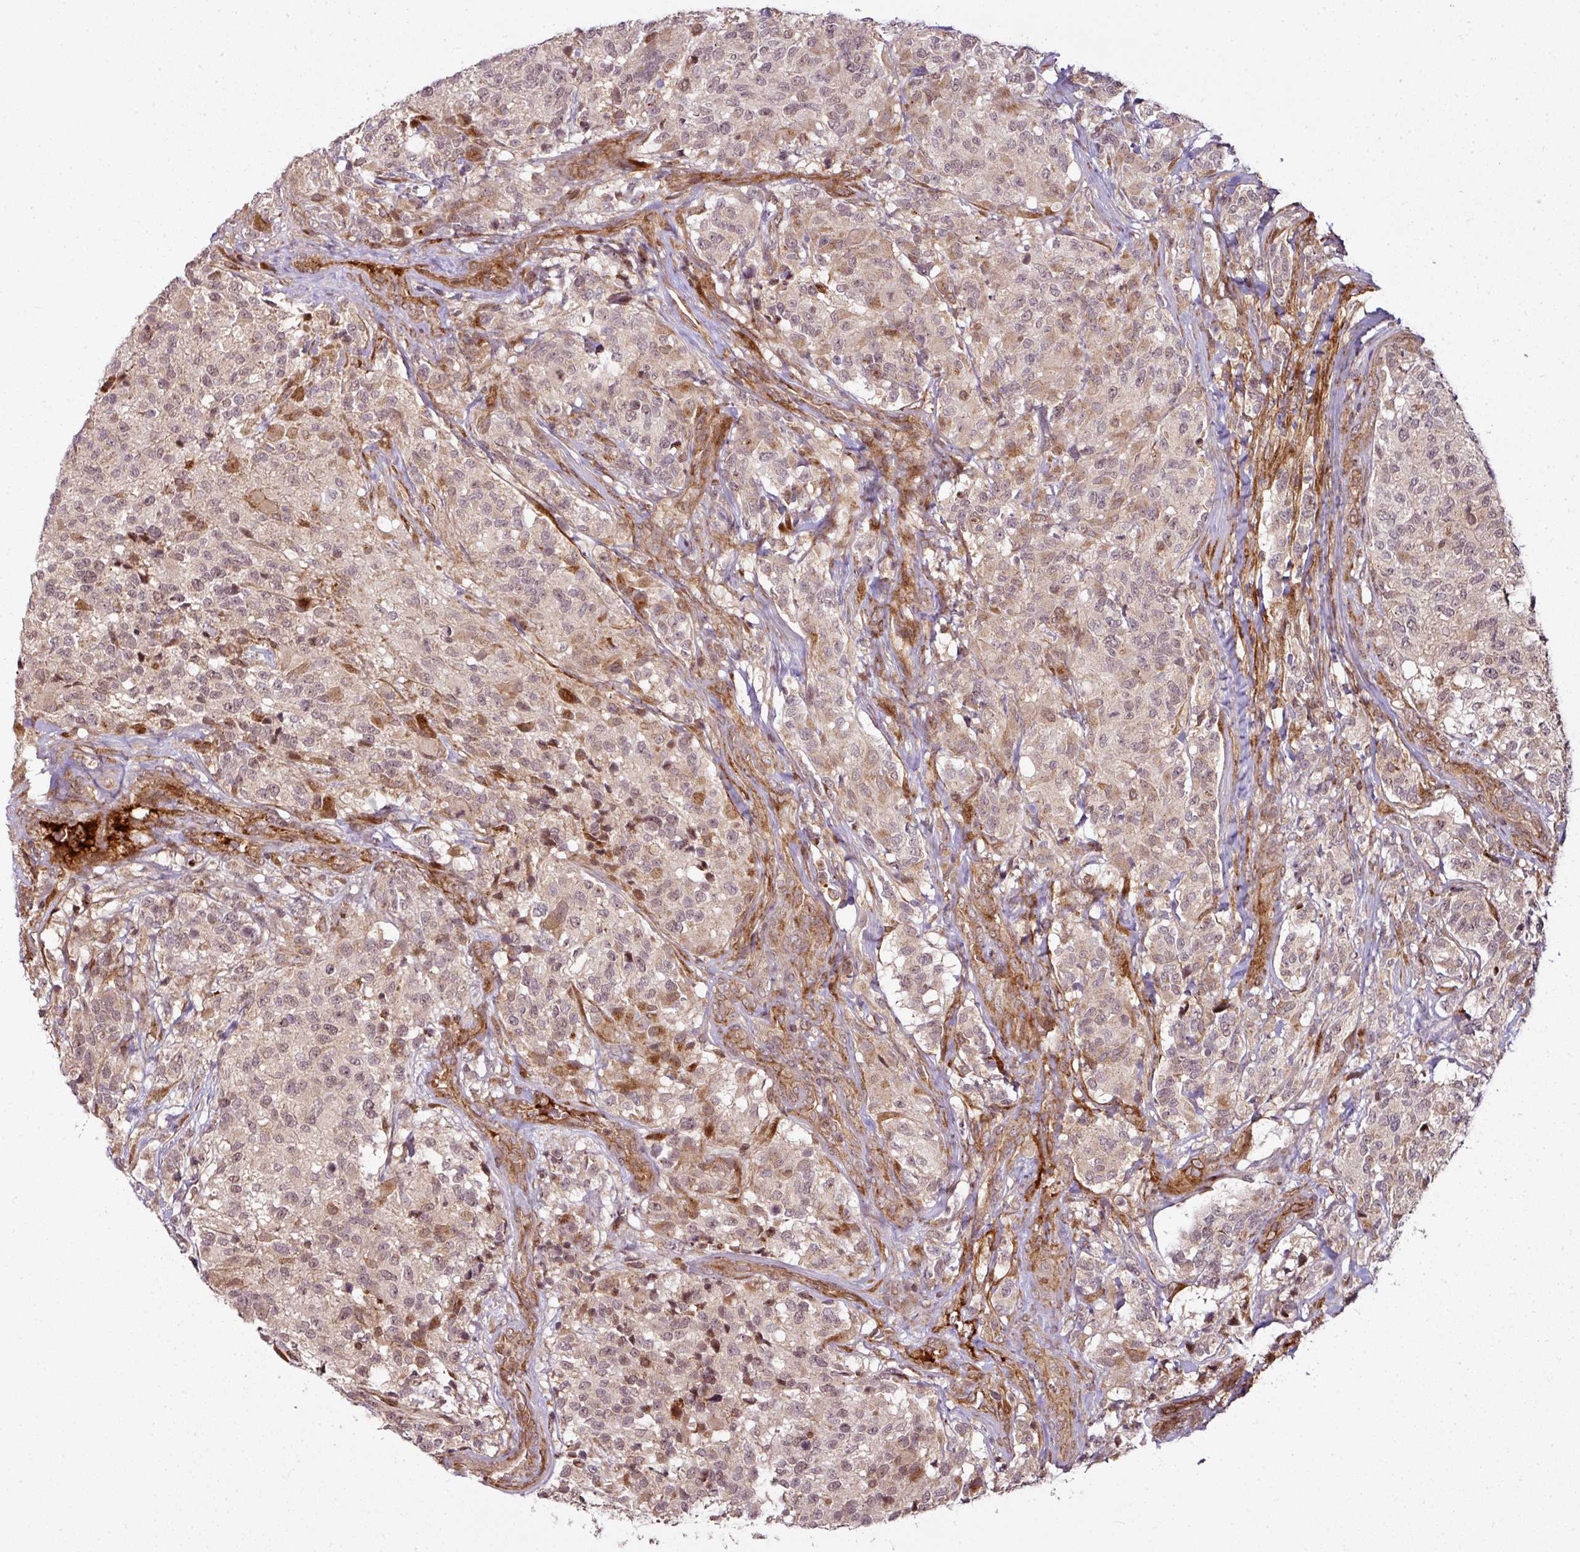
{"staining": {"intensity": "weak", "quantity": ">75%", "location": "cytoplasmic/membranous,nuclear"}, "tissue": "glioma", "cell_type": "Tumor cells", "image_type": "cancer", "snomed": [{"axis": "morphology", "description": "Glioma, malignant, High grade"}, {"axis": "topography", "description": "Brain"}], "caption": "A micrograph showing weak cytoplasmic/membranous and nuclear staining in about >75% of tumor cells in glioma, as visualized by brown immunohistochemical staining.", "gene": "ATAT1", "patient": {"sex": "female", "age": 67}}